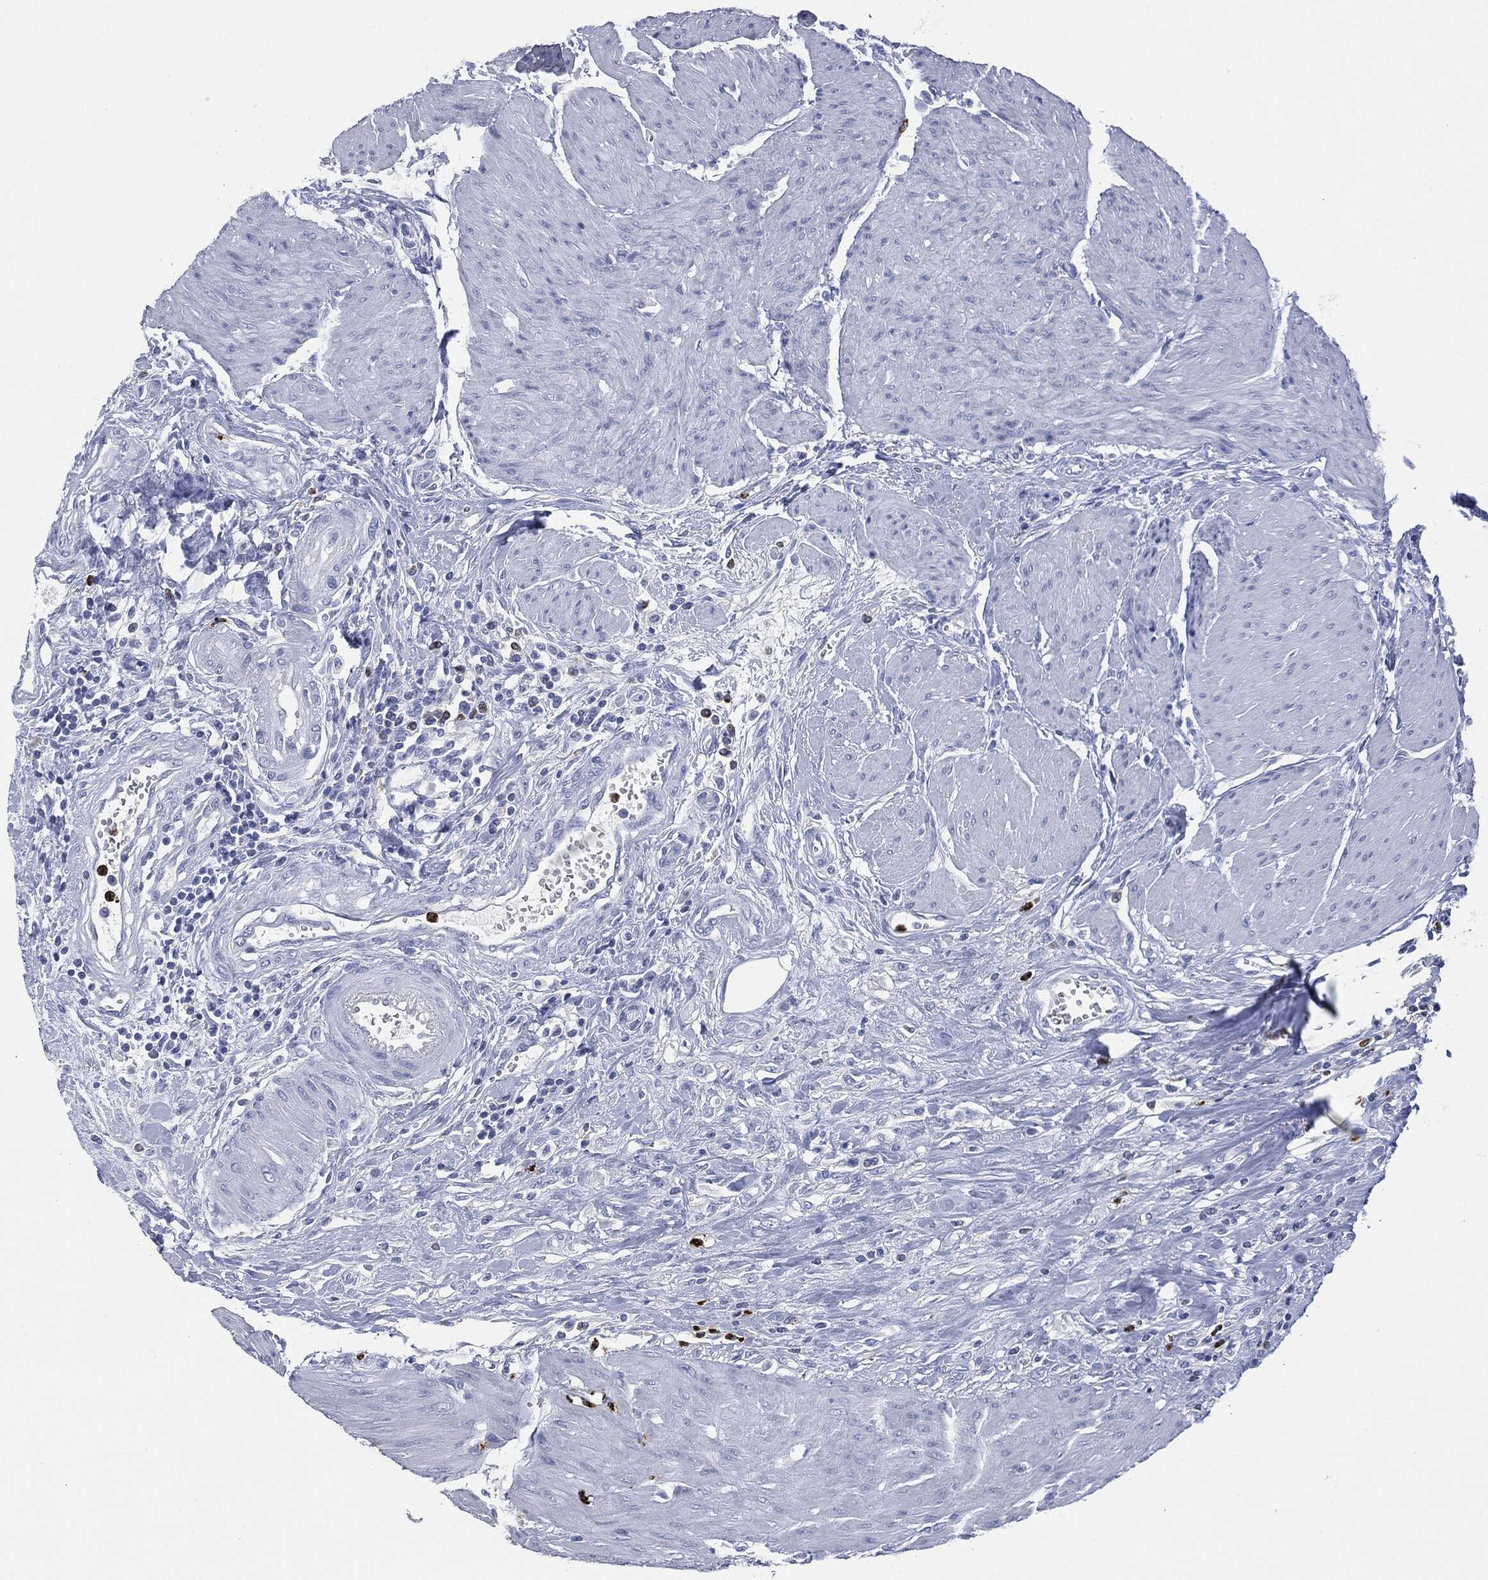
{"staining": {"intensity": "negative", "quantity": "none", "location": "none"}, "tissue": "urothelial cancer", "cell_type": "Tumor cells", "image_type": "cancer", "snomed": [{"axis": "morphology", "description": "Urothelial carcinoma, High grade"}, {"axis": "topography", "description": "Urinary bladder"}], "caption": "Histopathology image shows no protein expression in tumor cells of high-grade urothelial carcinoma tissue.", "gene": "CEACAM8", "patient": {"sex": "male", "age": 35}}